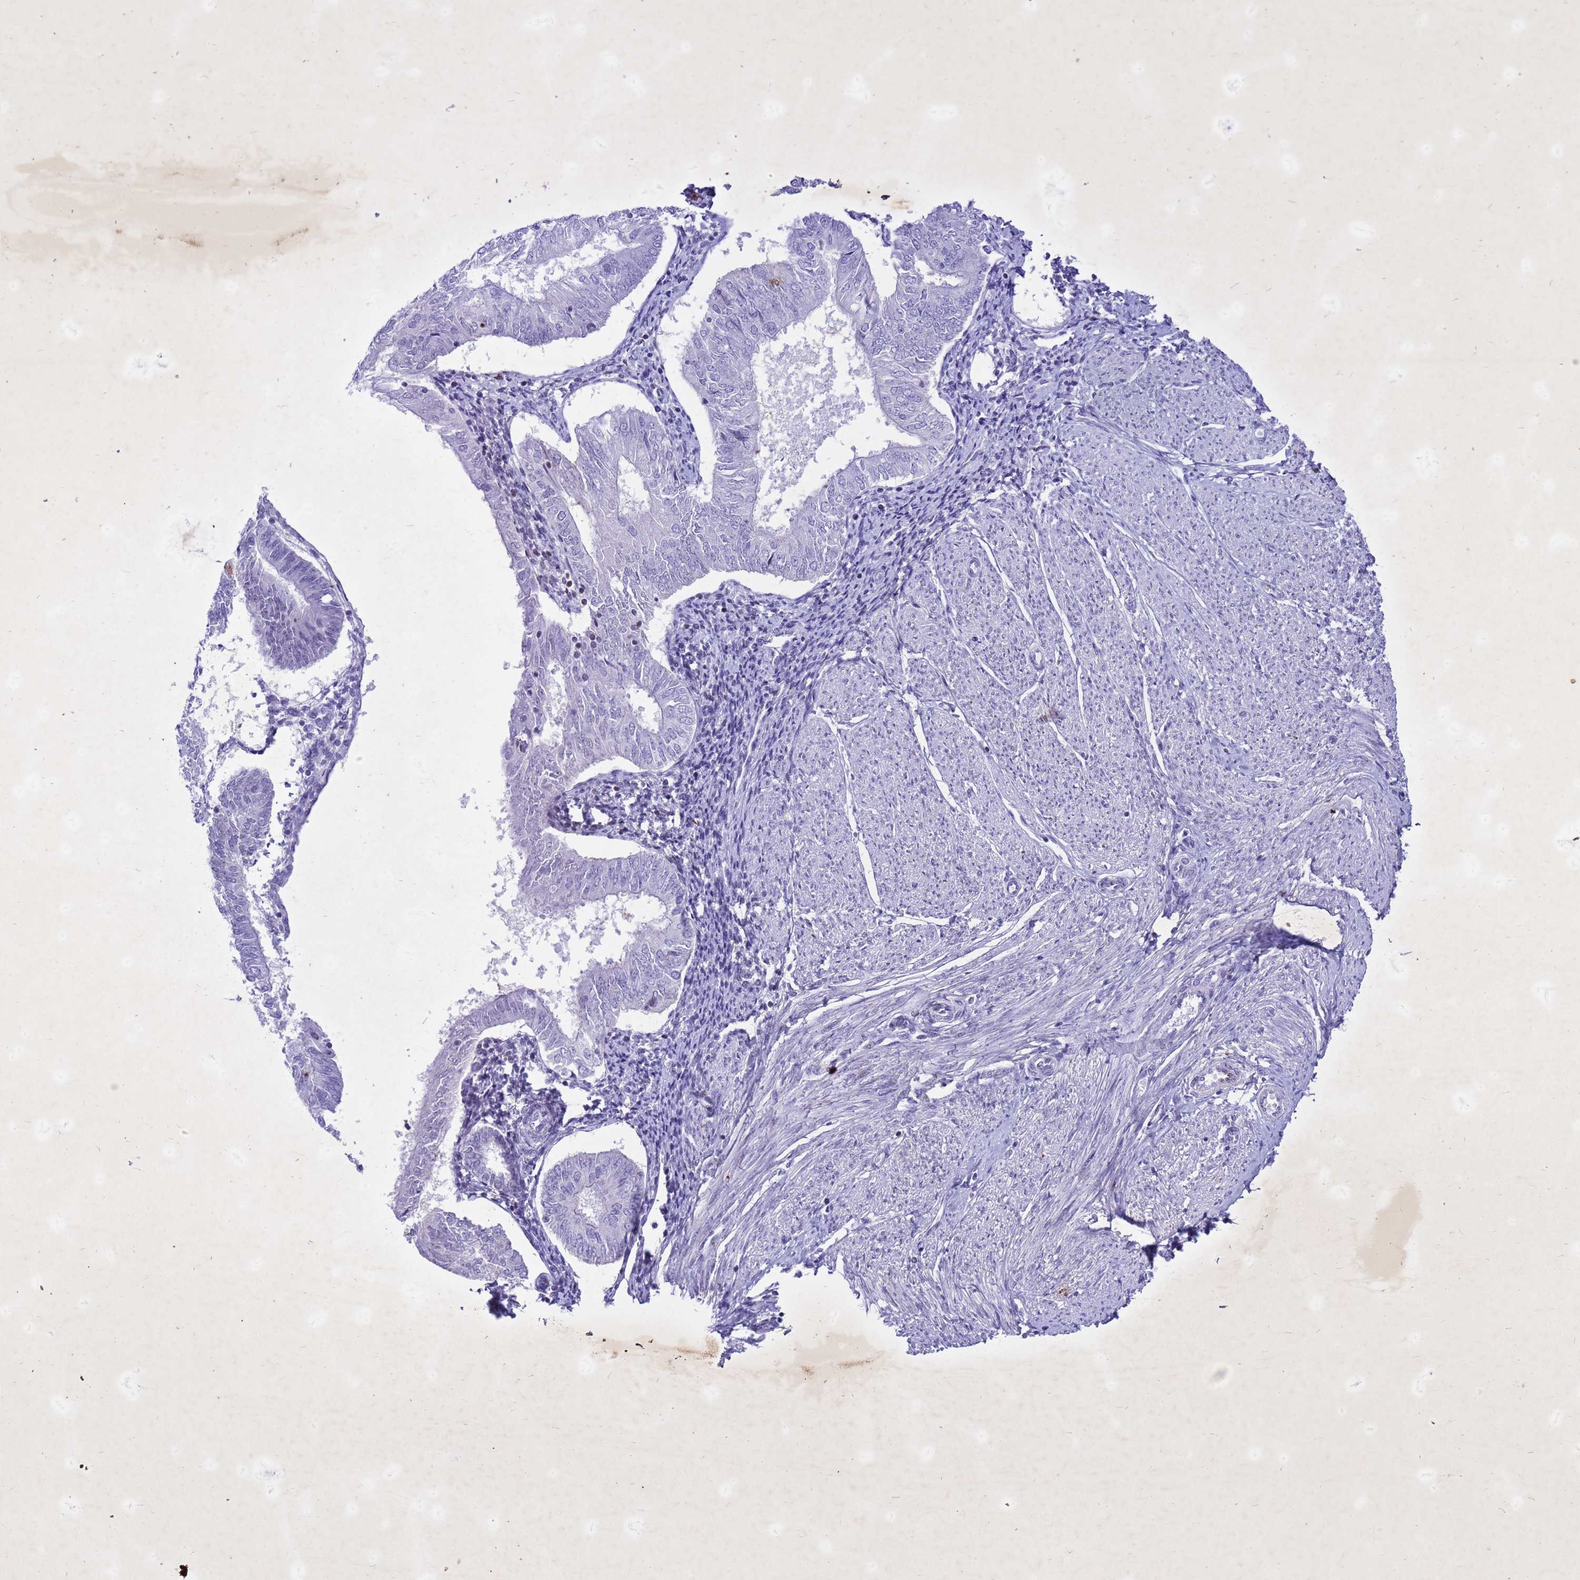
{"staining": {"intensity": "negative", "quantity": "none", "location": "none"}, "tissue": "endometrial cancer", "cell_type": "Tumor cells", "image_type": "cancer", "snomed": [{"axis": "morphology", "description": "Adenocarcinoma, NOS"}, {"axis": "topography", "description": "Endometrium"}], "caption": "A high-resolution micrograph shows IHC staining of endometrial cancer, which demonstrates no significant staining in tumor cells.", "gene": "COPS9", "patient": {"sex": "female", "age": 58}}